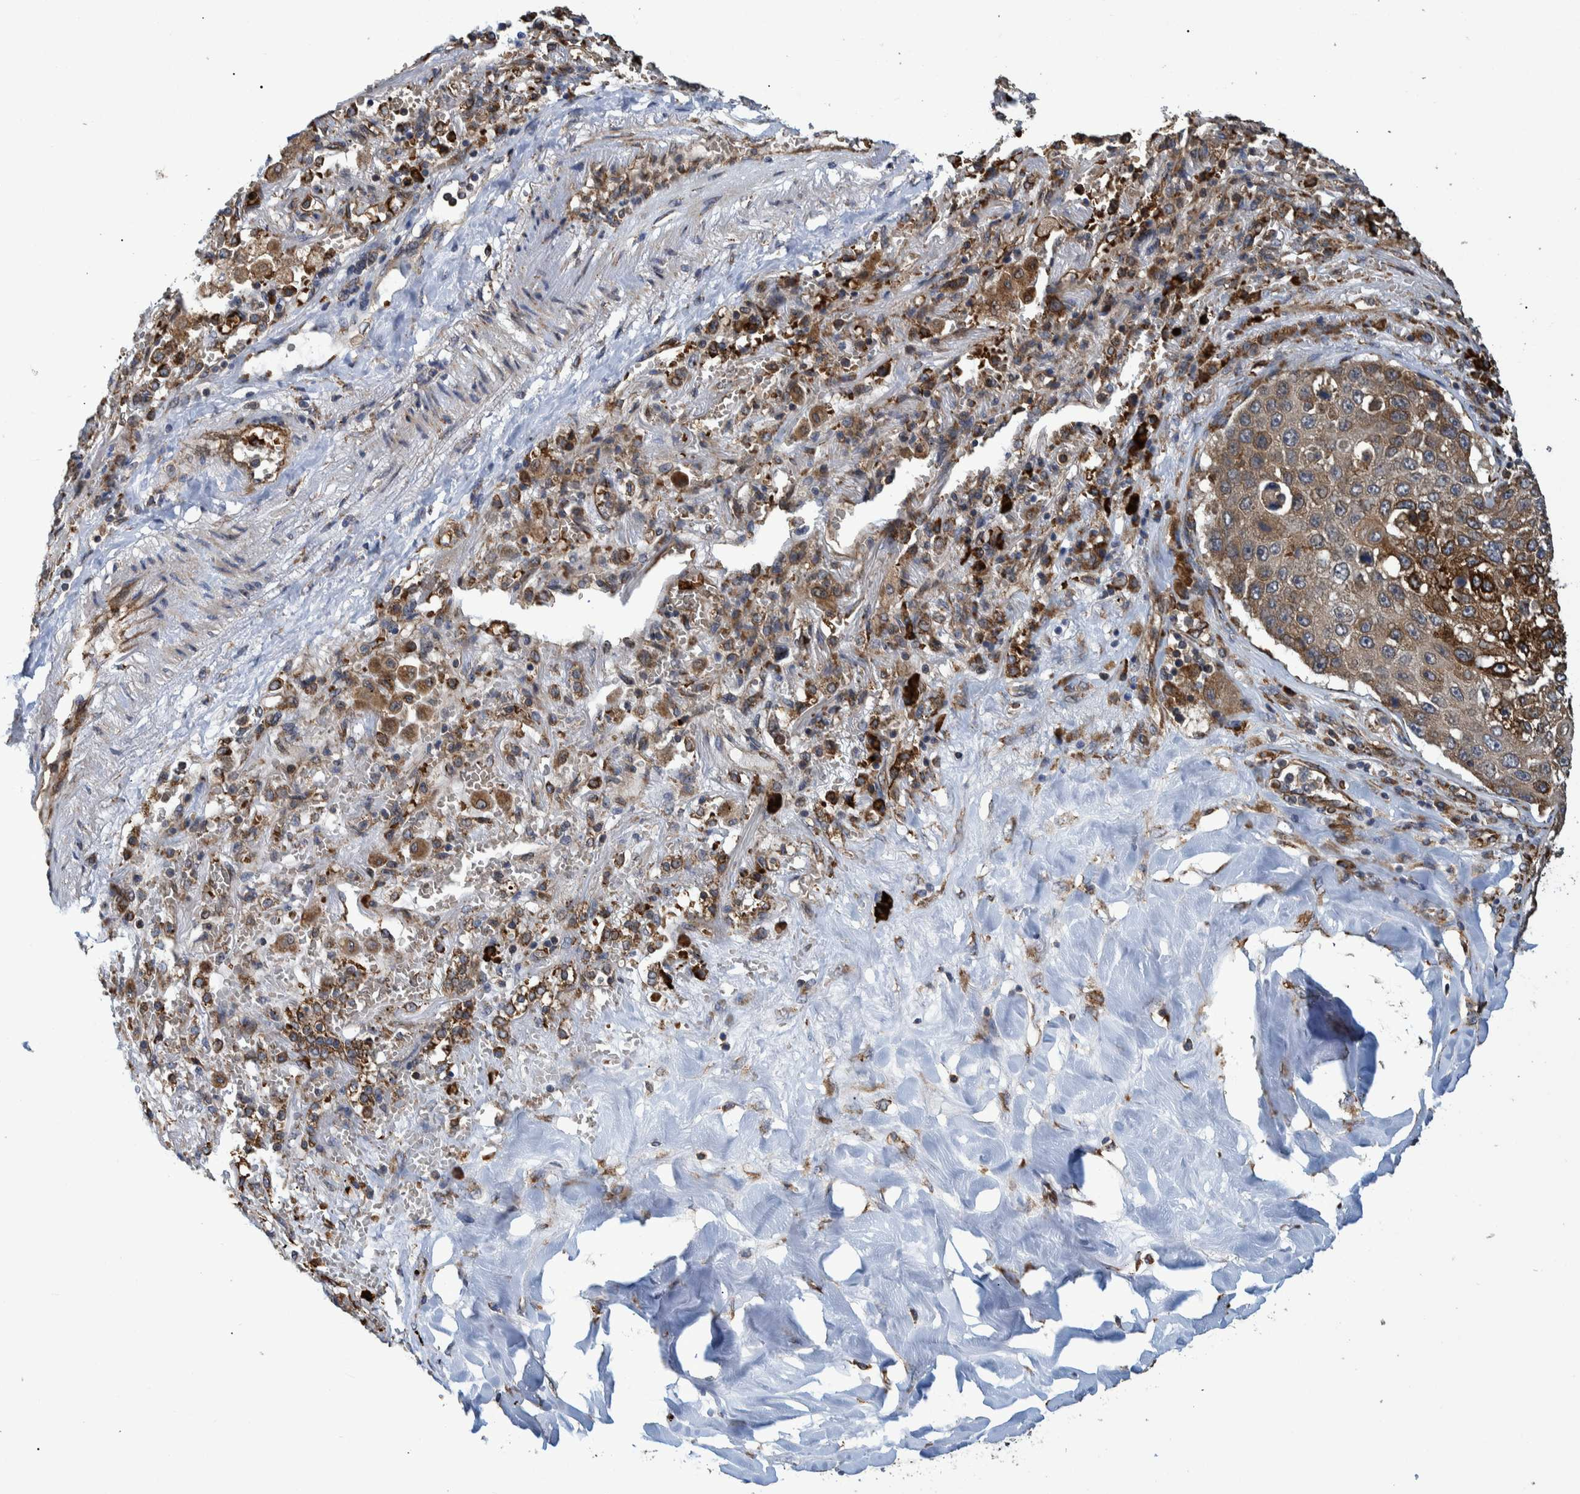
{"staining": {"intensity": "moderate", "quantity": ">75%", "location": "cytoplasmic/membranous"}, "tissue": "lung cancer", "cell_type": "Tumor cells", "image_type": "cancer", "snomed": [{"axis": "morphology", "description": "Squamous cell carcinoma, NOS"}, {"axis": "topography", "description": "Lung"}], "caption": "Immunohistochemistry (IHC) image of human squamous cell carcinoma (lung) stained for a protein (brown), which displays medium levels of moderate cytoplasmic/membranous expression in about >75% of tumor cells.", "gene": "SPAG5", "patient": {"sex": "male", "age": 61}}